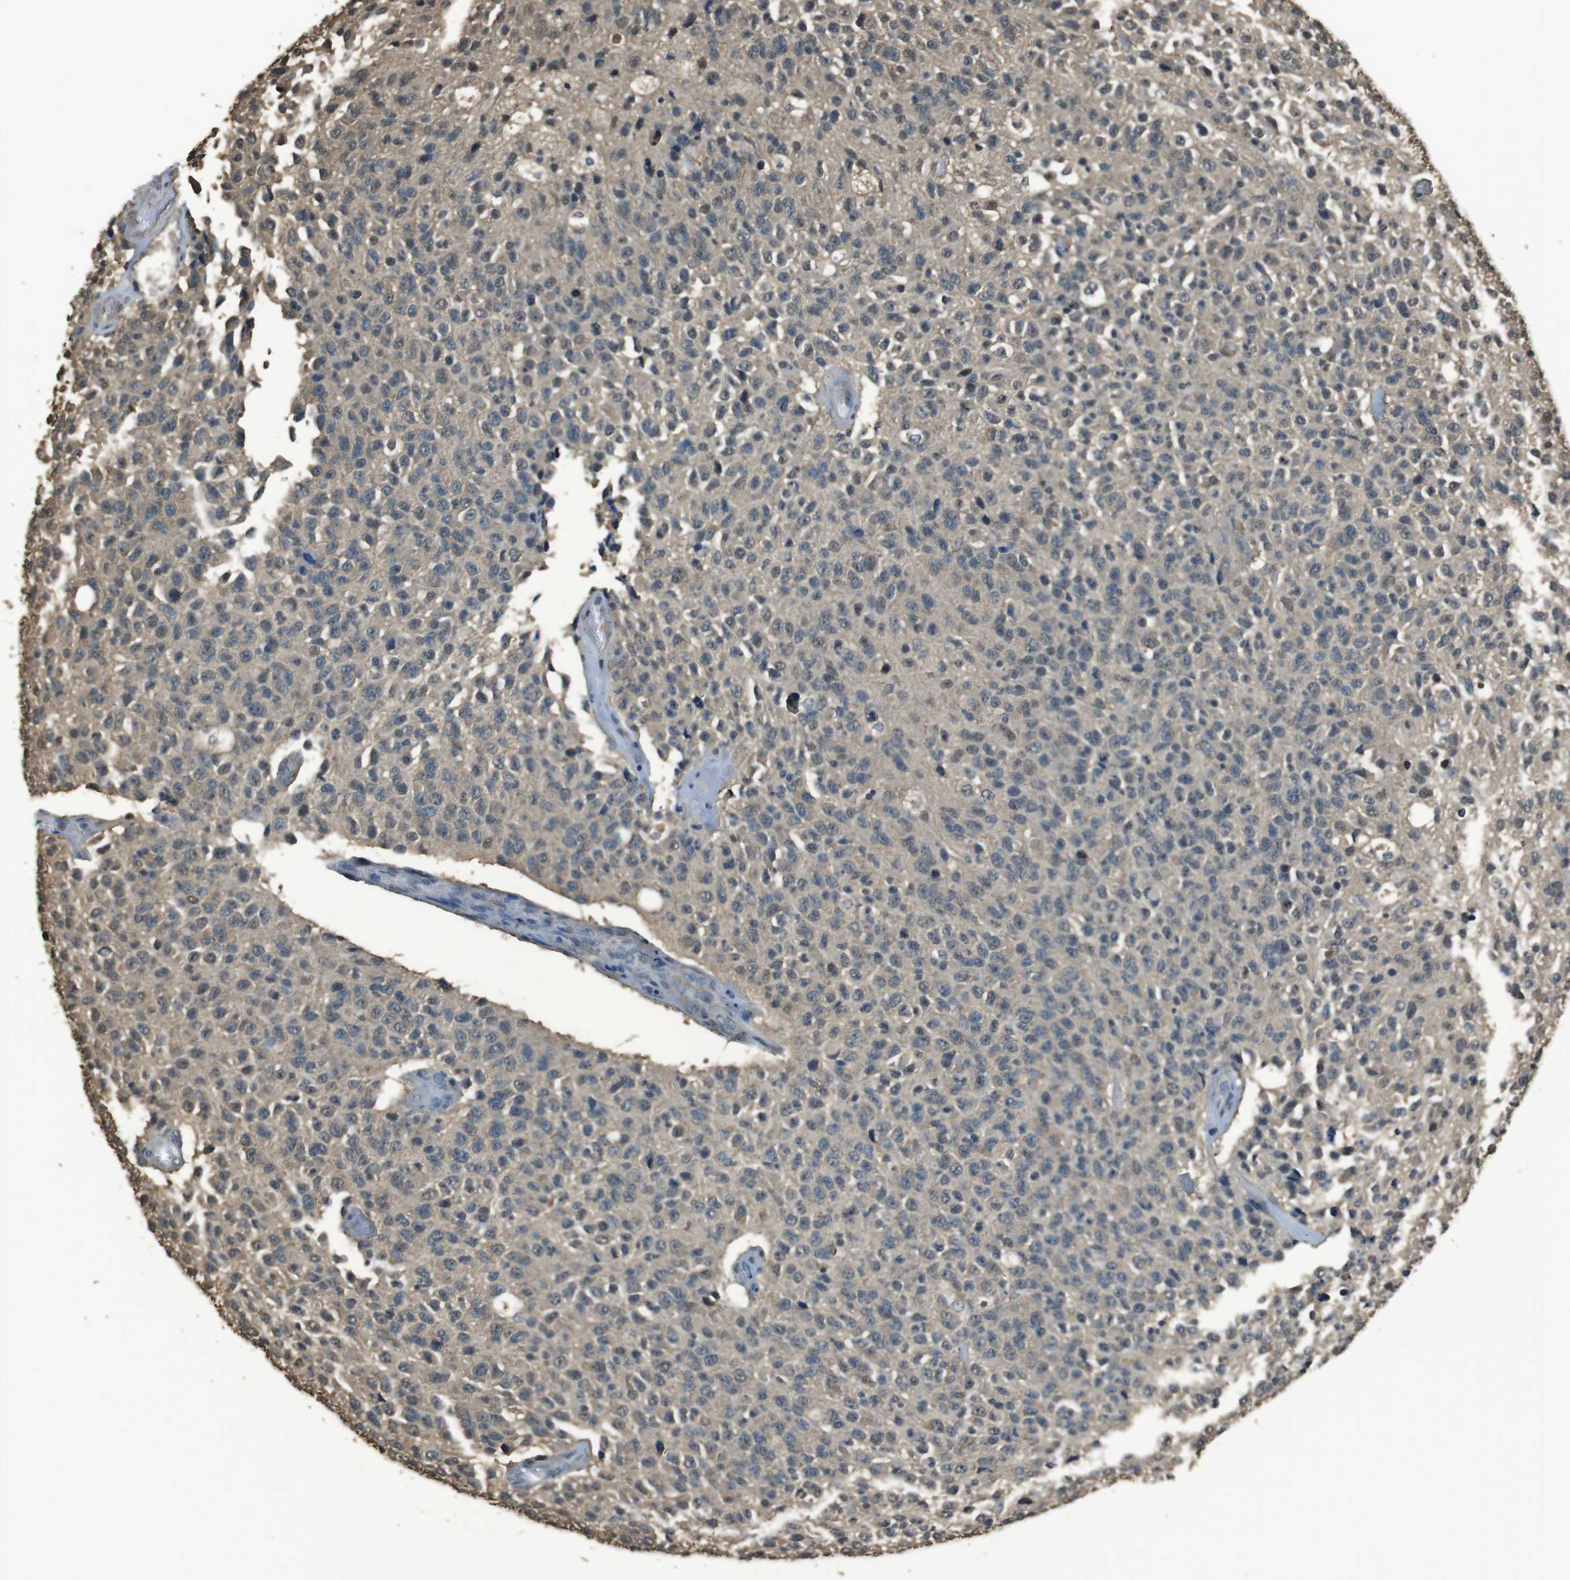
{"staining": {"intensity": "weak", "quantity": "<25%", "location": "nuclear"}, "tissue": "glioma", "cell_type": "Tumor cells", "image_type": "cancer", "snomed": [{"axis": "morphology", "description": "Glioma, malignant, High grade"}, {"axis": "topography", "description": "pancreas cauda"}], "caption": "DAB (3,3'-diaminobenzidine) immunohistochemical staining of glioma exhibits no significant positivity in tumor cells.", "gene": "TWSG1", "patient": {"sex": "male", "age": 60}}